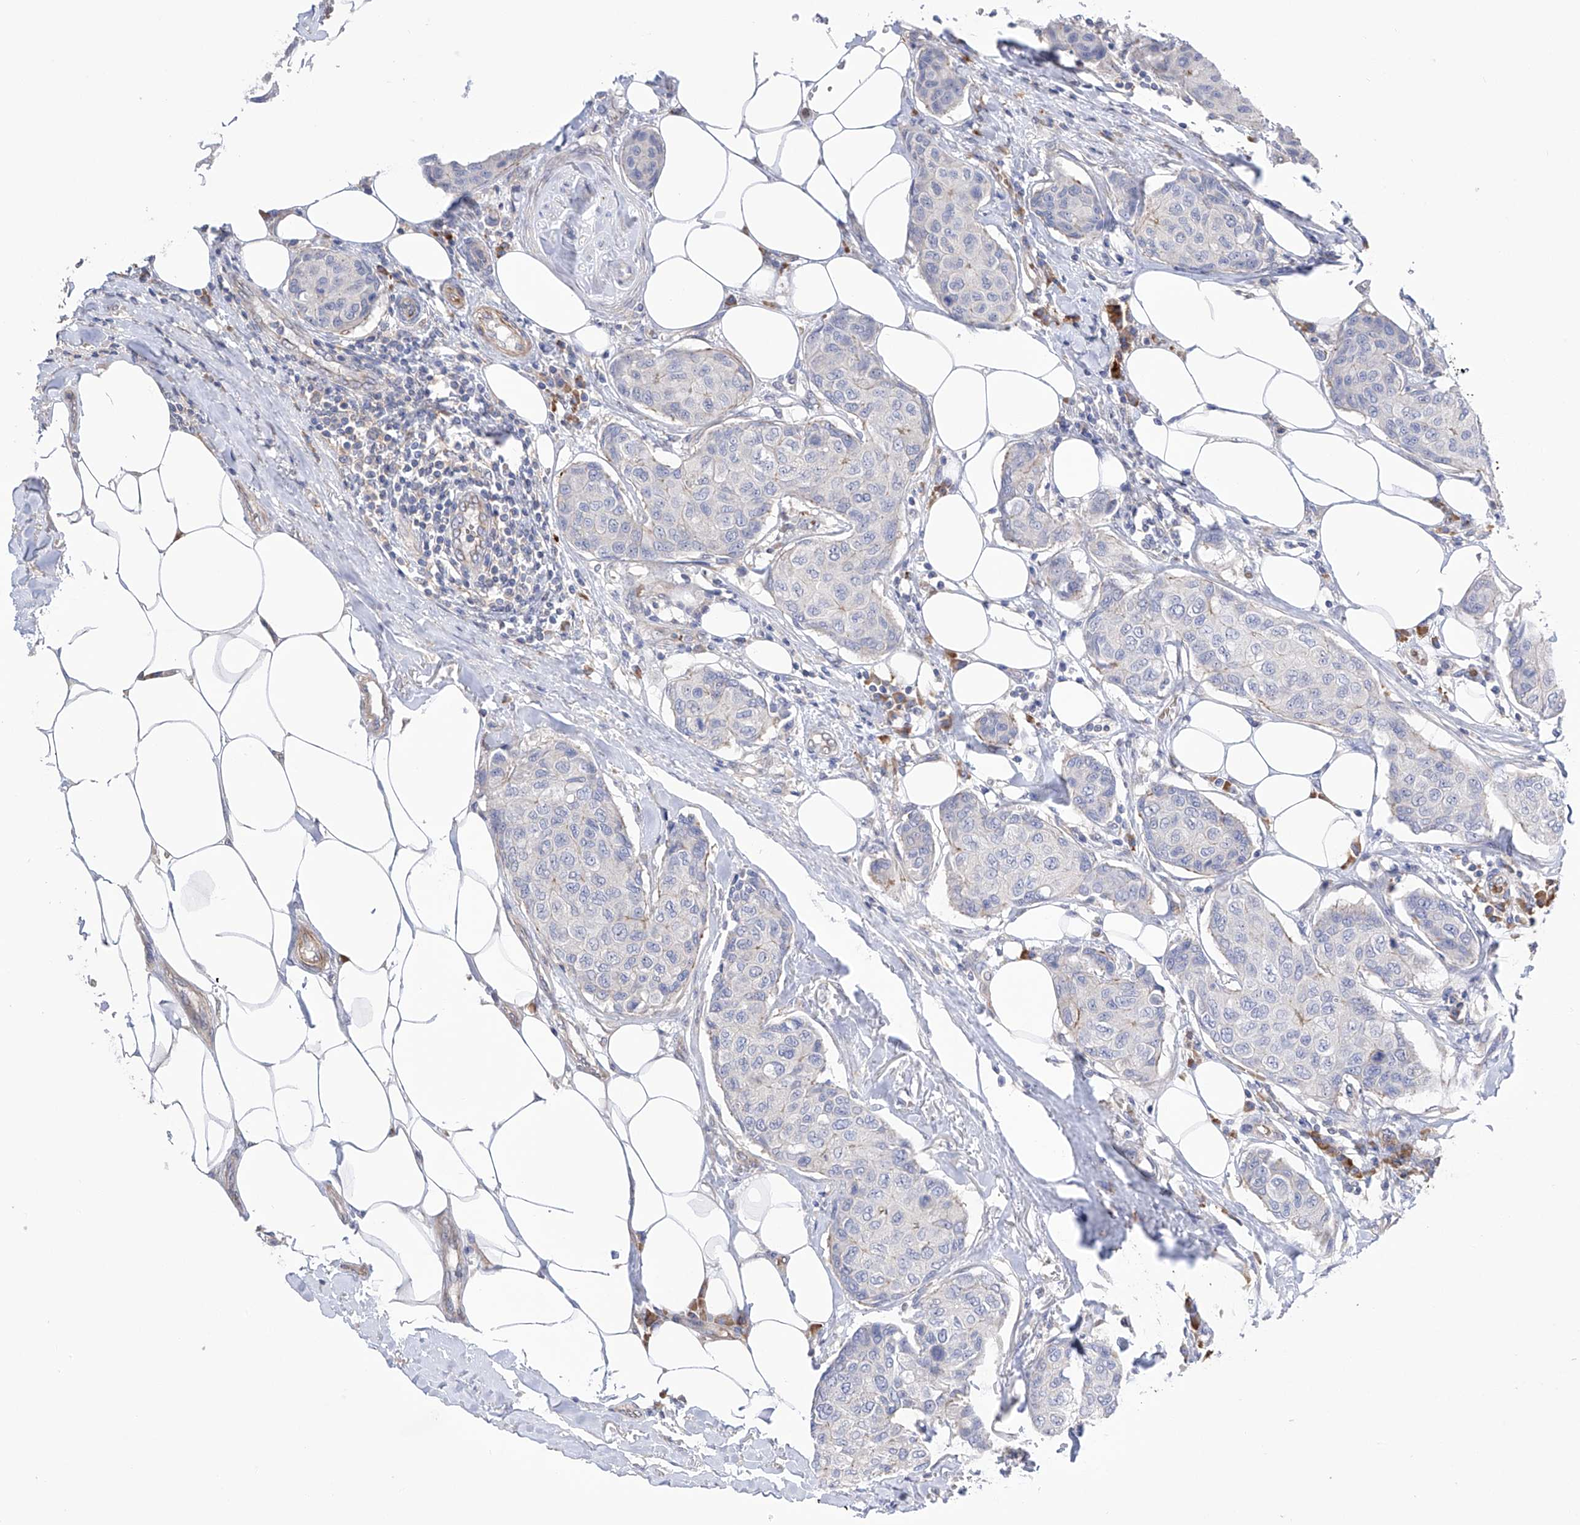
{"staining": {"intensity": "negative", "quantity": "none", "location": "none"}, "tissue": "breast cancer", "cell_type": "Tumor cells", "image_type": "cancer", "snomed": [{"axis": "morphology", "description": "Duct carcinoma"}, {"axis": "topography", "description": "Breast"}], "caption": "Tumor cells show no significant protein positivity in breast cancer.", "gene": "NFATC4", "patient": {"sex": "female", "age": 80}}